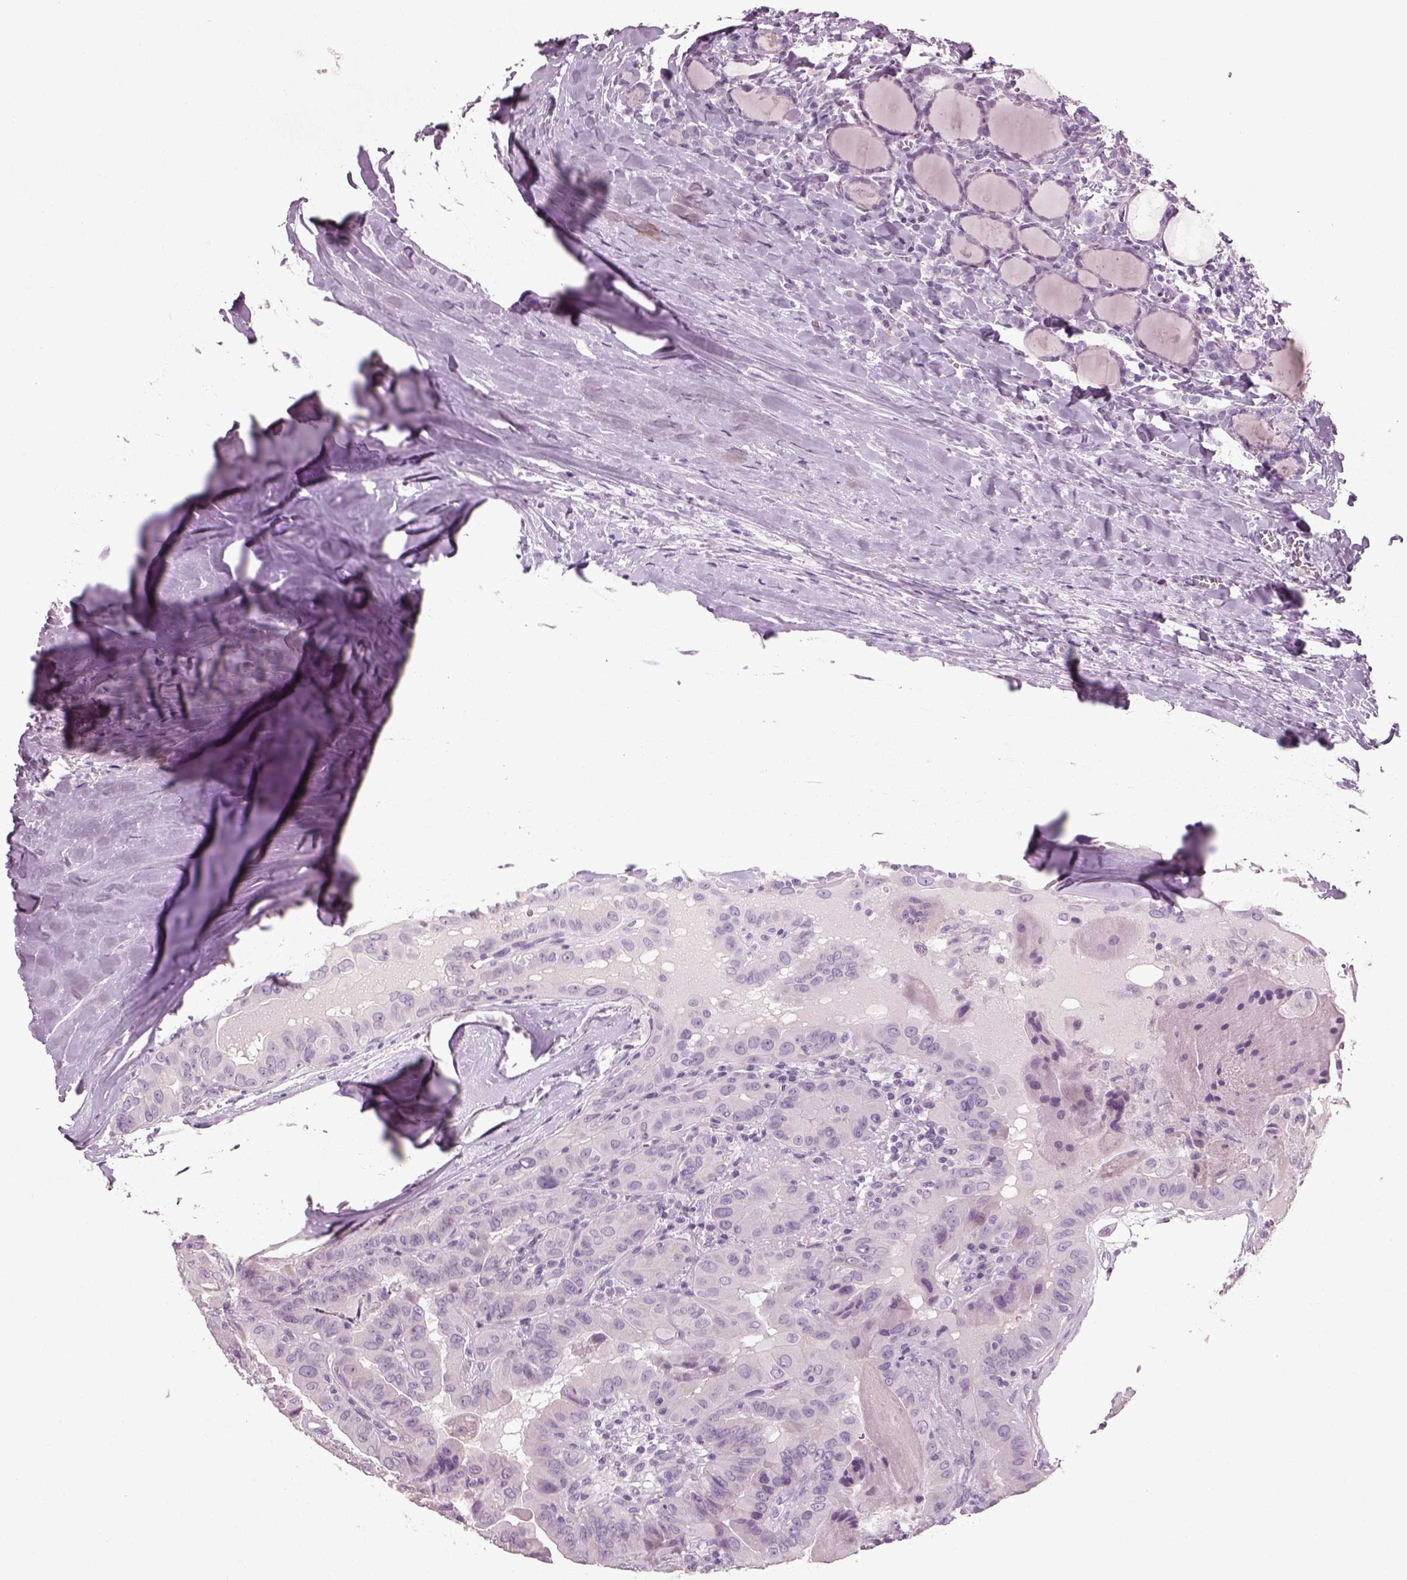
{"staining": {"intensity": "negative", "quantity": "none", "location": "none"}, "tissue": "thyroid cancer", "cell_type": "Tumor cells", "image_type": "cancer", "snomed": [{"axis": "morphology", "description": "Papillary adenocarcinoma, NOS"}, {"axis": "topography", "description": "Thyroid gland"}], "caption": "Immunohistochemistry of thyroid cancer displays no staining in tumor cells.", "gene": "SLC6A2", "patient": {"sex": "female", "age": 37}}